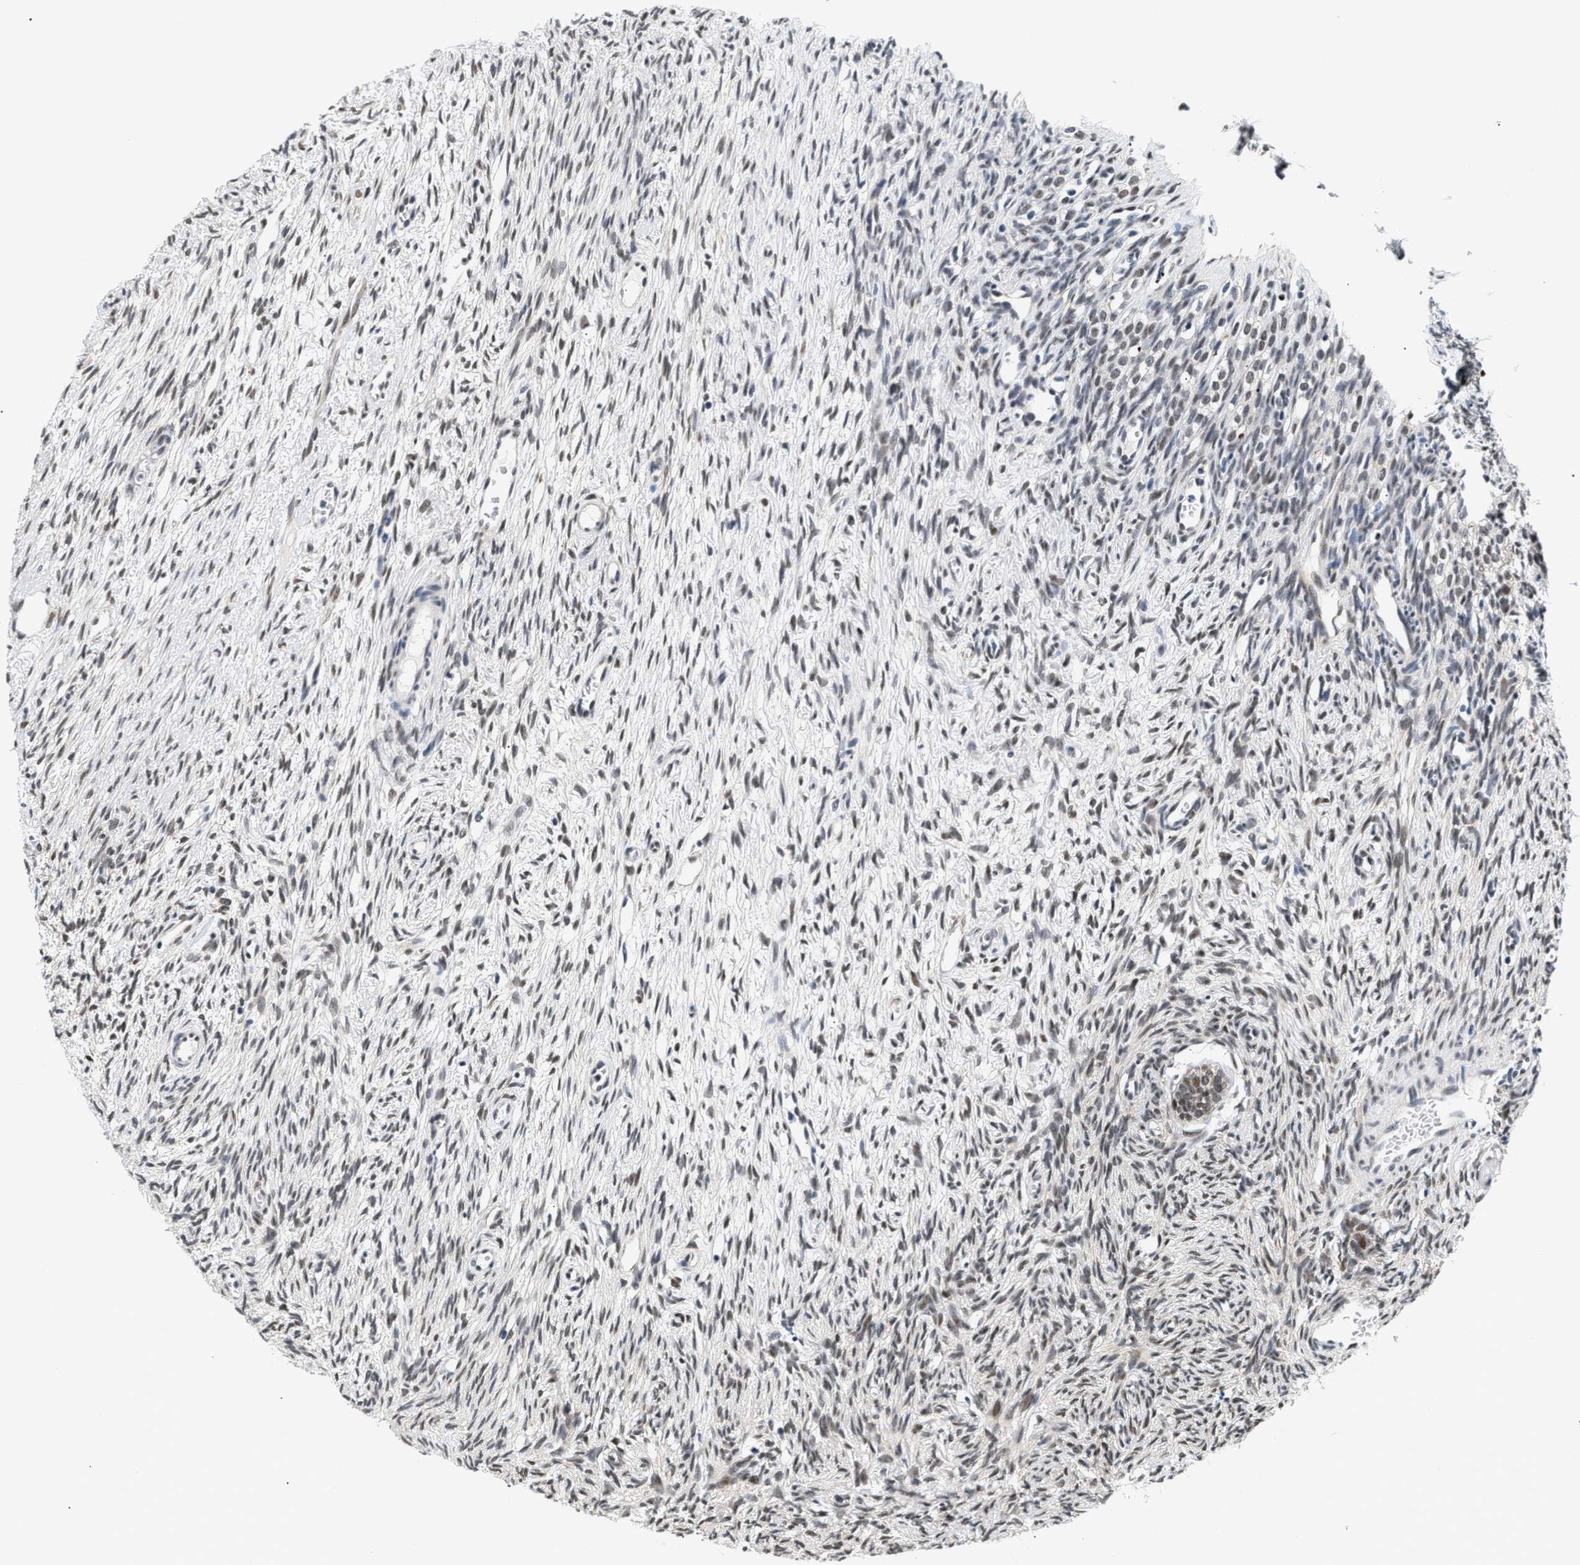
{"staining": {"intensity": "weak", "quantity": "25%-75%", "location": "nuclear"}, "tissue": "ovary", "cell_type": "Follicle cells", "image_type": "normal", "snomed": [{"axis": "morphology", "description": "Normal tissue, NOS"}, {"axis": "topography", "description": "Ovary"}], "caption": "Benign ovary displays weak nuclear expression in approximately 25%-75% of follicle cells Using DAB (brown) and hematoxylin (blue) stains, captured at high magnification using brightfield microscopy..", "gene": "THOC1", "patient": {"sex": "female", "age": 33}}